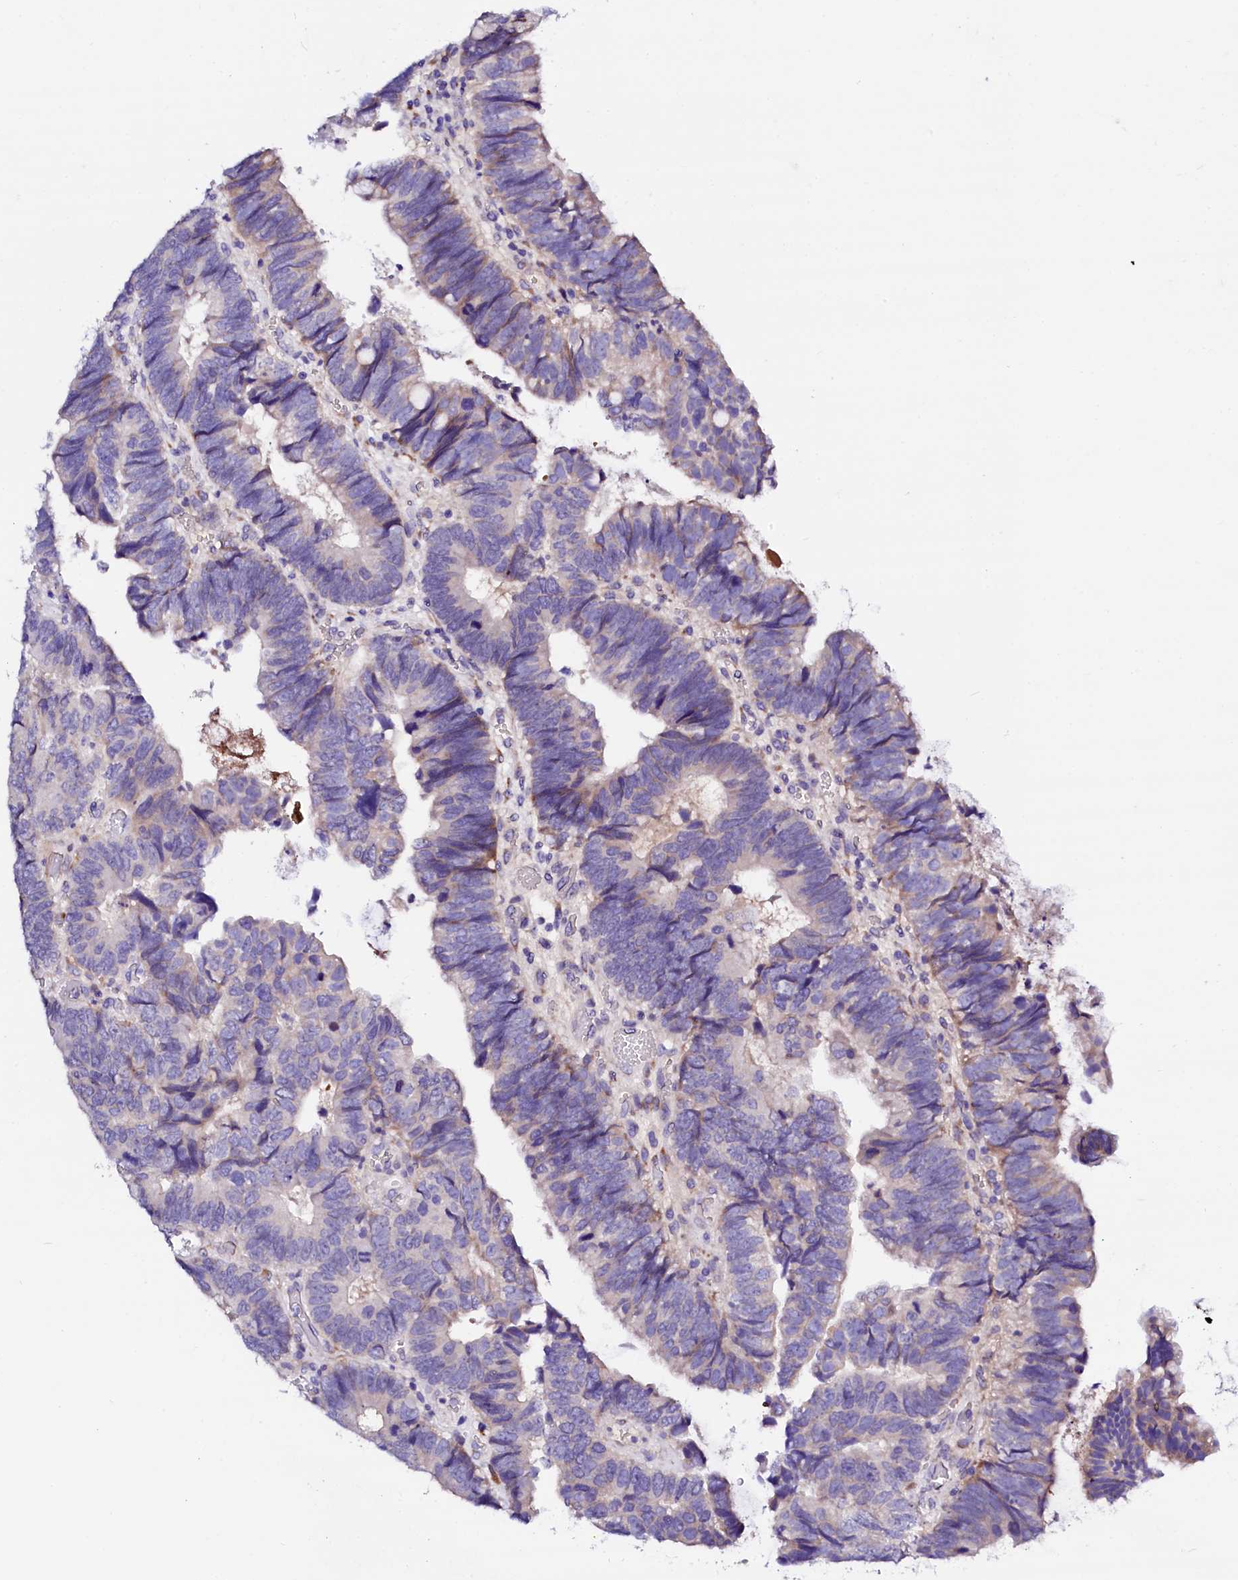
{"staining": {"intensity": "negative", "quantity": "none", "location": "none"}, "tissue": "colorectal cancer", "cell_type": "Tumor cells", "image_type": "cancer", "snomed": [{"axis": "morphology", "description": "Adenocarcinoma, NOS"}, {"axis": "topography", "description": "Colon"}], "caption": "The photomicrograph exhibits no staining of tumor cells in colorectal adenocarcinoma. Nuclei are stained in blue.", "gene": "BTBD16", "patient": {"sex": "female", "age": 67}}